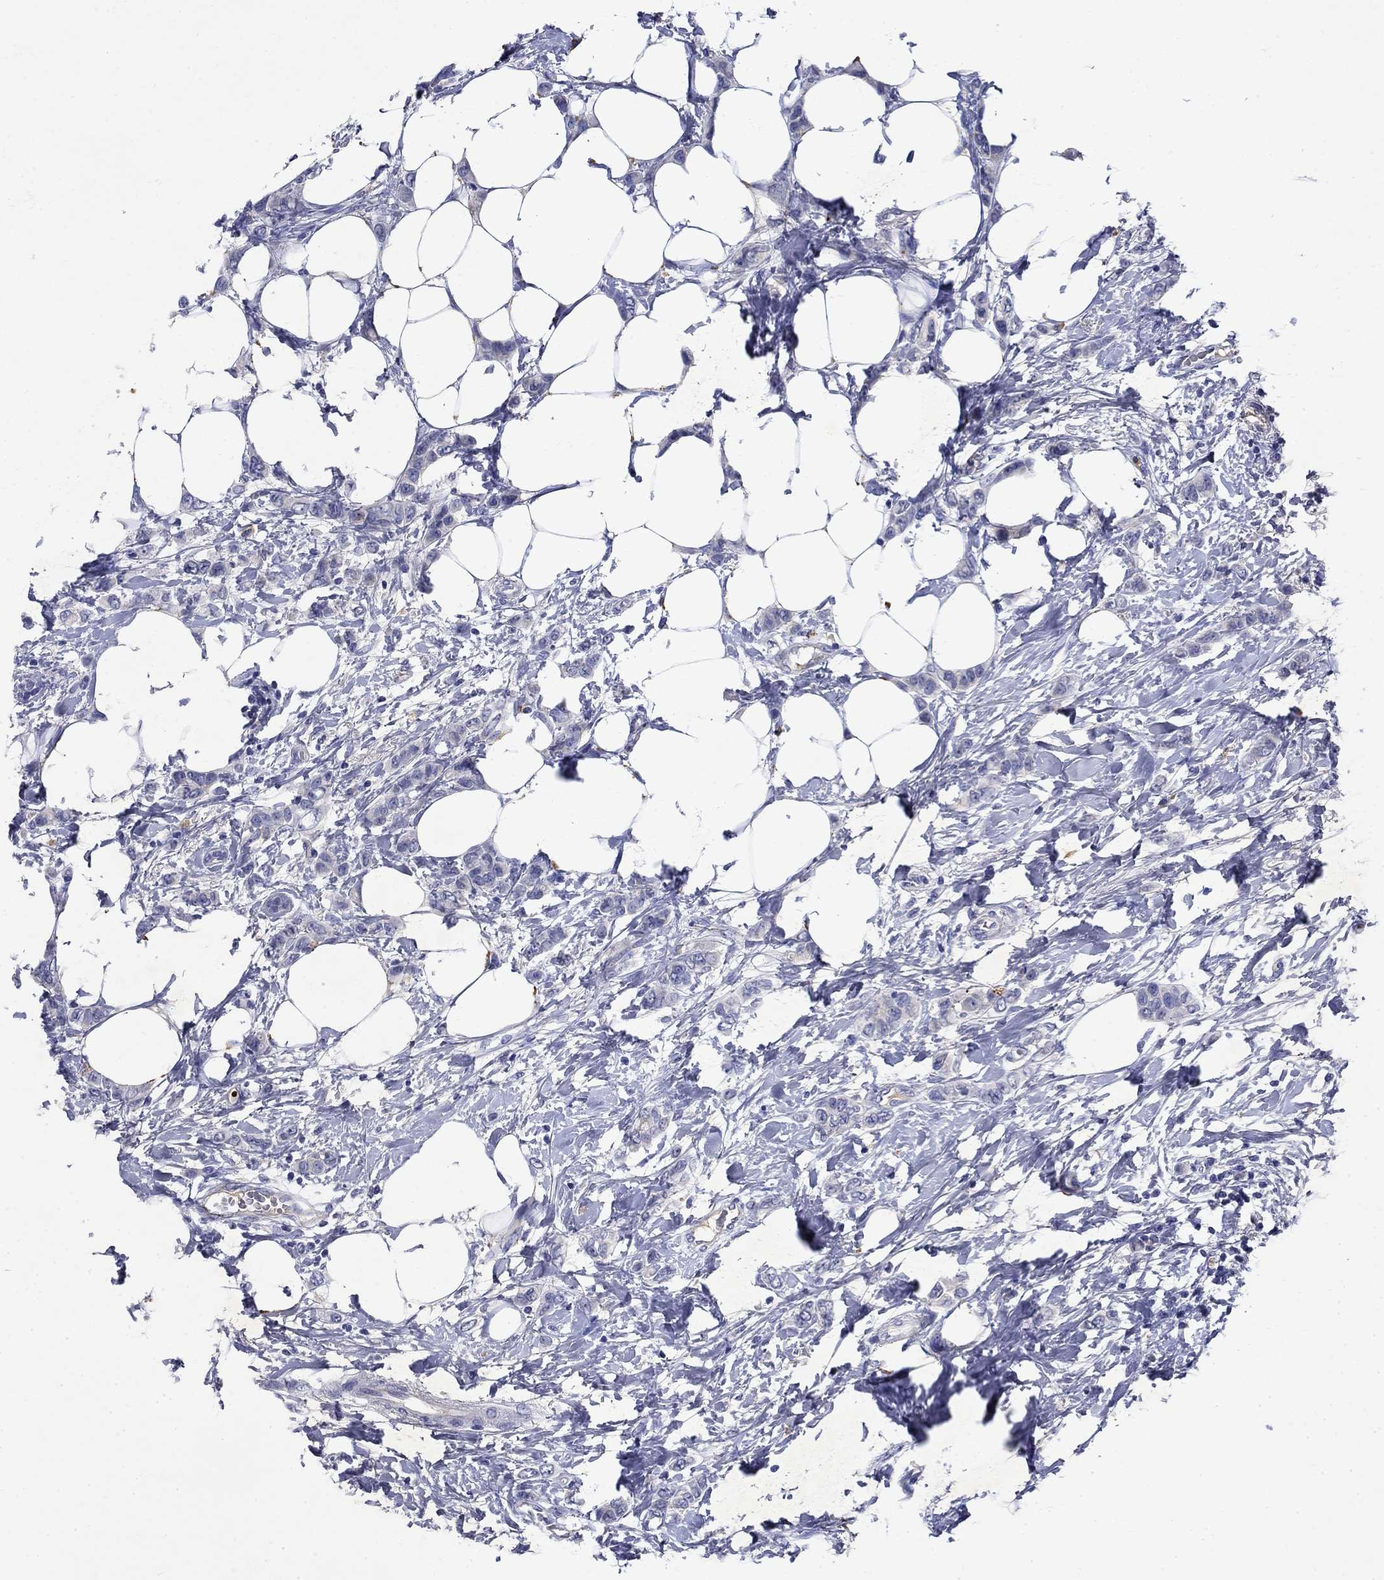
{"staining": {"intensity": "negative", "quantity": "none", "location": "none"}, "tissue": "breast cancer", "cell_type": "Tumor cells", "image_type": "cancer", "snomed": [{"axis": "morphology", "description": "Lobular carcinoma"}, {"axis": "topography", "description": "Breast"}], "caption": "Tumor cells show no significant protein expression in lobular carcinoma (breast).", "gene": "STAB2", "patient": {"sex": "female", "age": 66}}